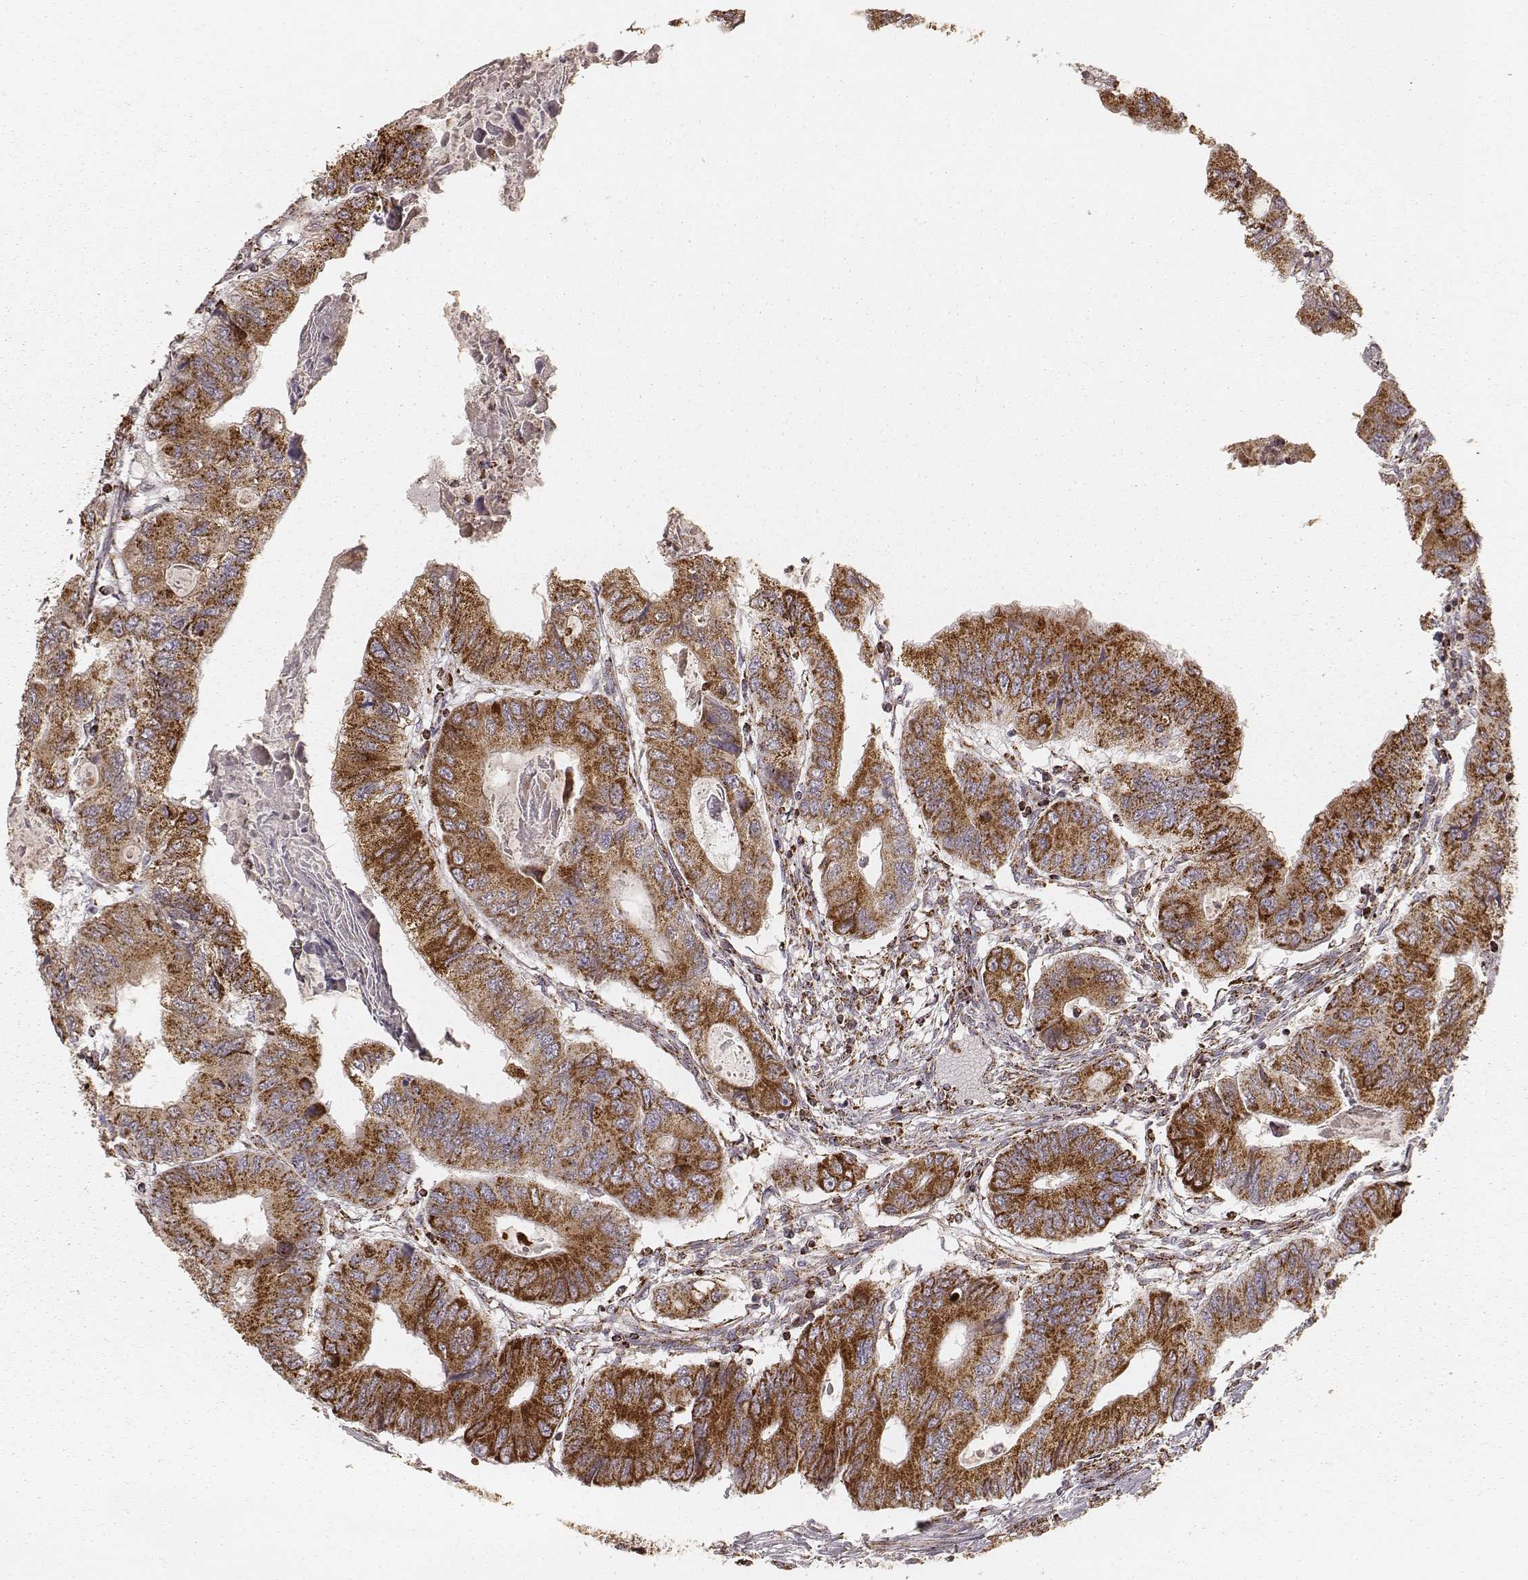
{"staining": {"intensity": "strong", "quantity": ">75%", "location": "cytoplasmic/membranous"}, "tissue": "colorectal cancer", "cell_type": "Tumor cells", "image_type": "cancer", "snomed": [{"axis": "morphology", "description": "Adenocarcinoma, NOS"}, {"axis": "topography", "description": "Colon"}], "caption": "Immunohistochemical staining of colorectal cancer shows high levels of strong cytoplasmic/membranous protein staining in about >75% of tumor cells. (DAB IHC with brightfield microscopy, high magnification).", "gene": "CS", "patient": {"sex": "male", "age": 53}}